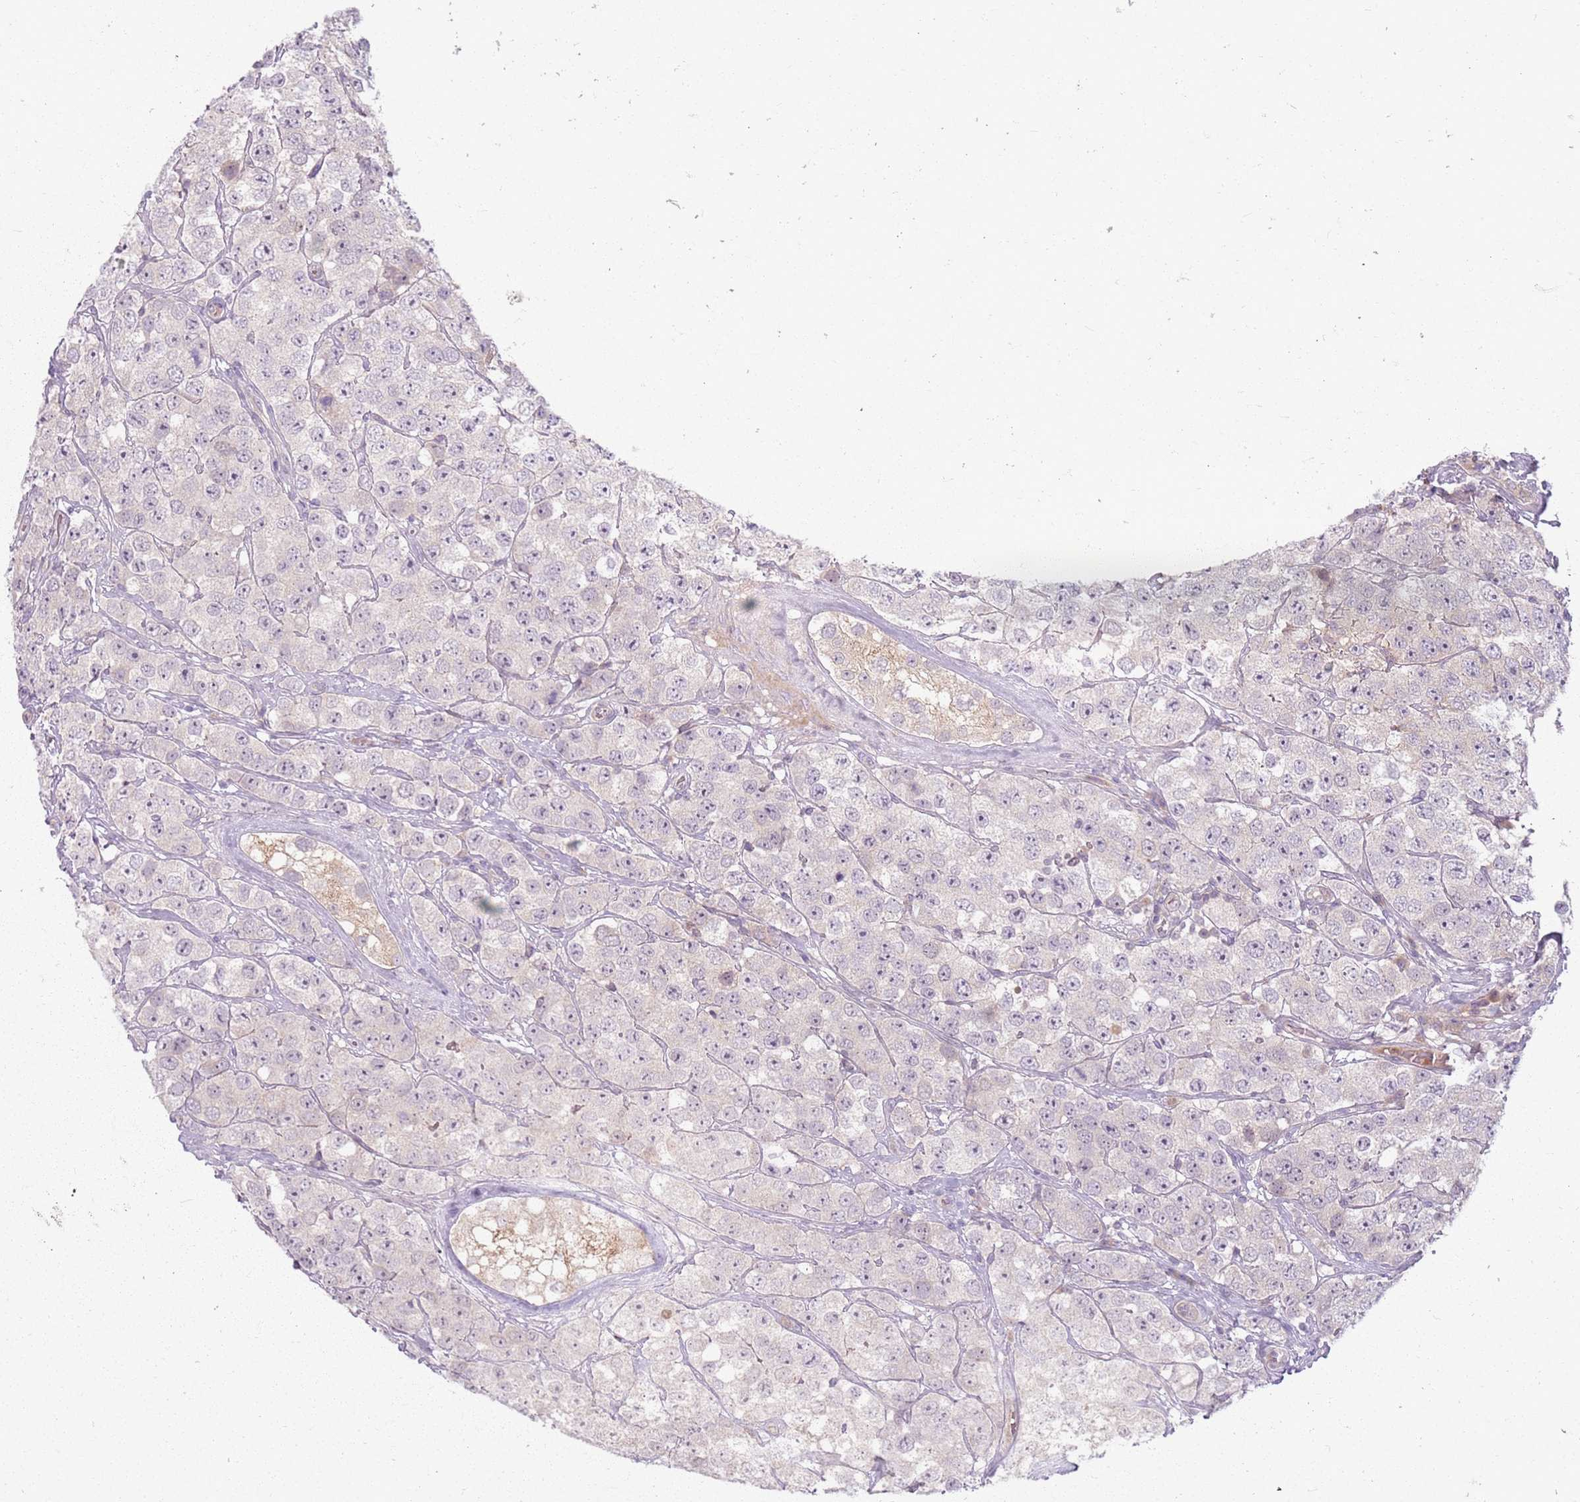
{"staining": {"intensity": "negative", "quantity": "none", "location": "none"}, "tissue": "testis cancer", "cell_type": "Tumor cells", "image_type": "cancer", "snomed": [{"axis": "morphology", "description": "Seminoma, NOS"}, {"axis": "topography", "description": "Testis"}], "caption": "Immunohistochemistry (IHC) histopathology image of neoplastic tissue: seminoma (testis) stained with DAB displays no significant protein expression in tumor cells.", "gene": "ZDHHC2", "patient": {"sex": "male", "age": 28}}